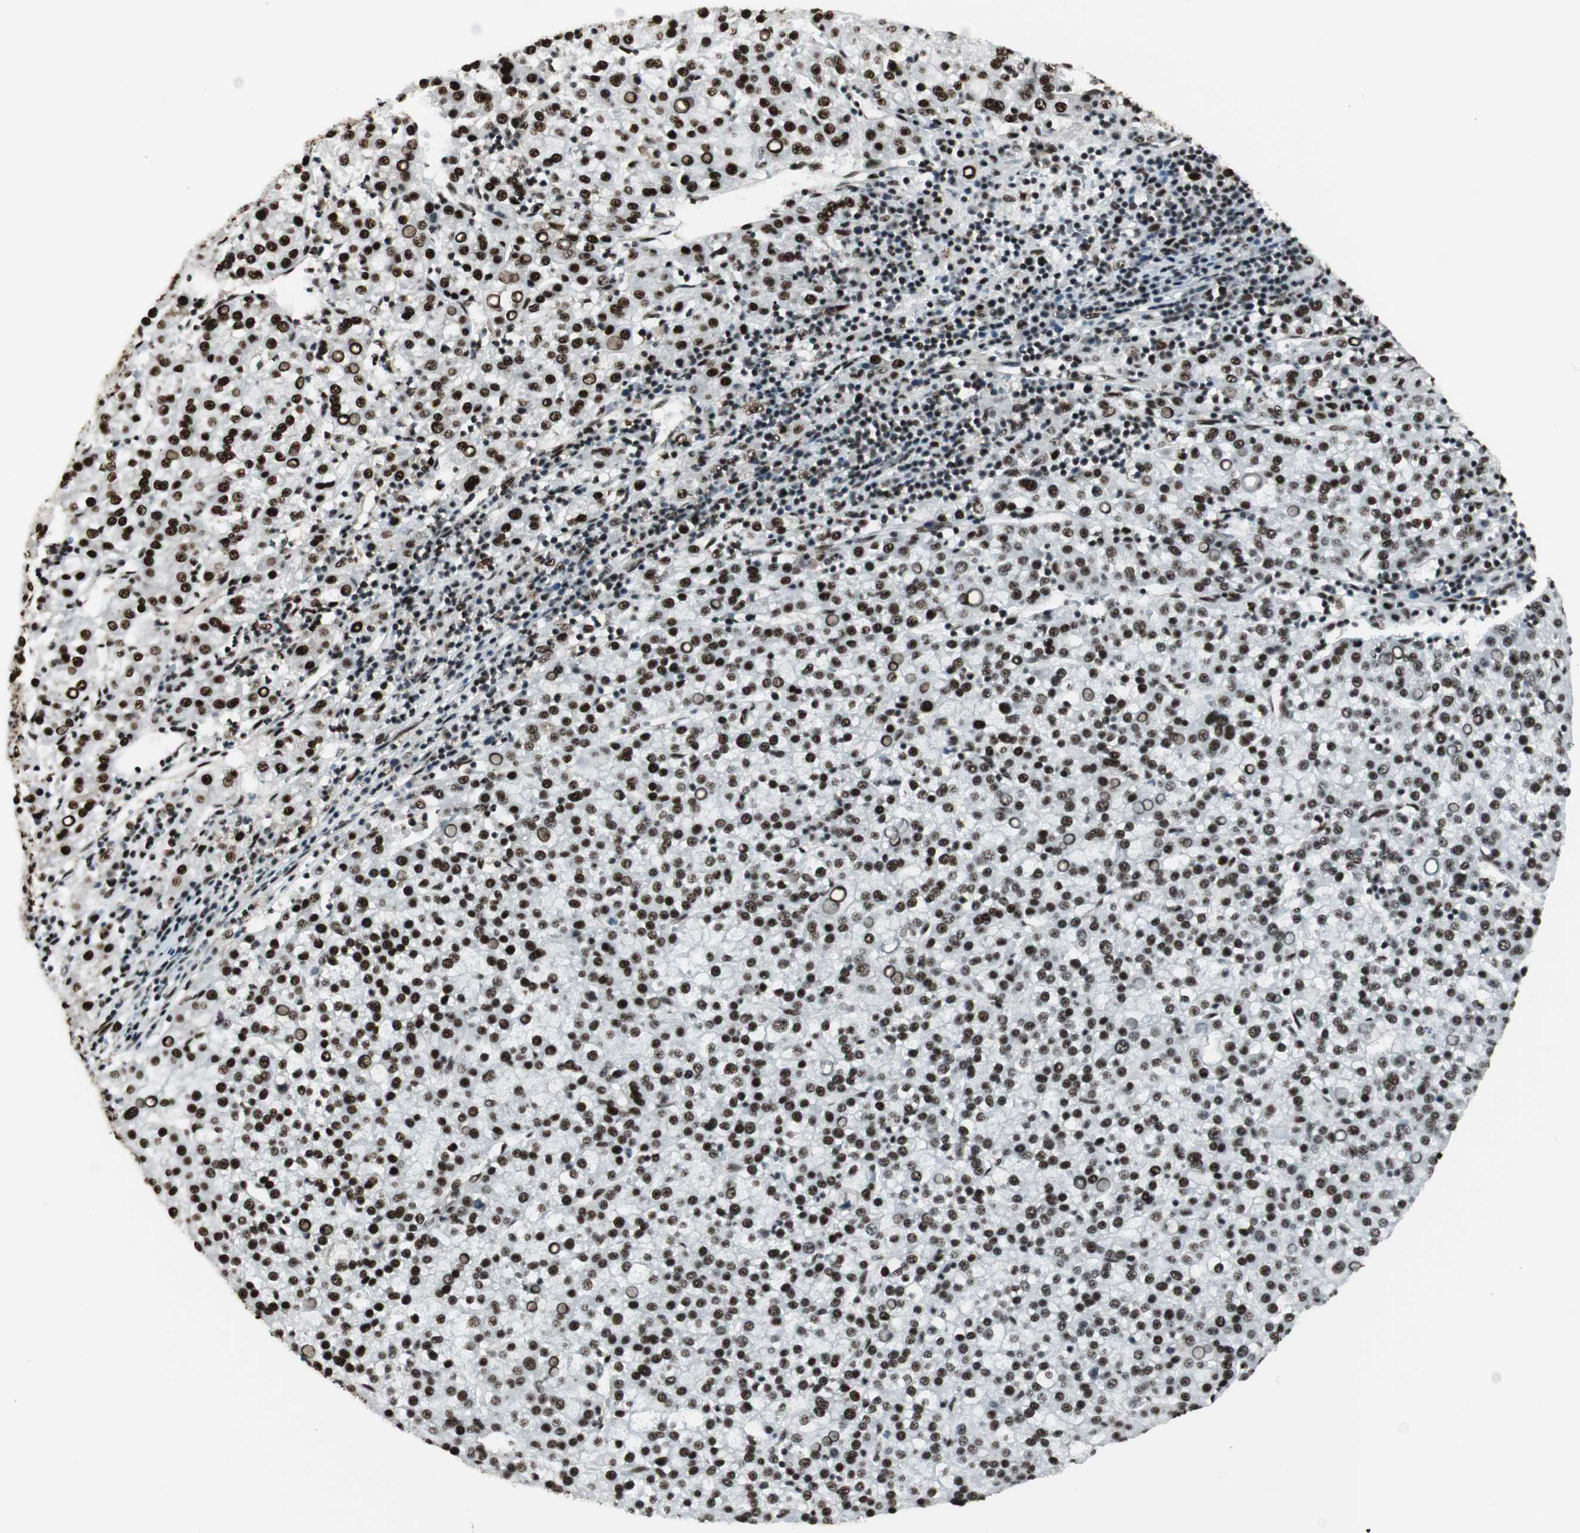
{"staining": {"intensity": "strong", "quantity": ">75%", "location": "nuclear"}, "tissue": "liver cancer", "cell_type": "Tumor cells", "image_type": "cancer", "snomed": [{"axis": "morphology", "description": "Carcinoma, Hepatocellular, NOS"}, {"axis": "topography", "description": "Liver"}], "caption": "Liver hepatocellular carcinoma stained with a brown dye demonstrates strong nuclear positive staining in approximately >75% of tumor cells.", "gene": "HEXIM1", "patient": {"sex": "female", "age": 58}}